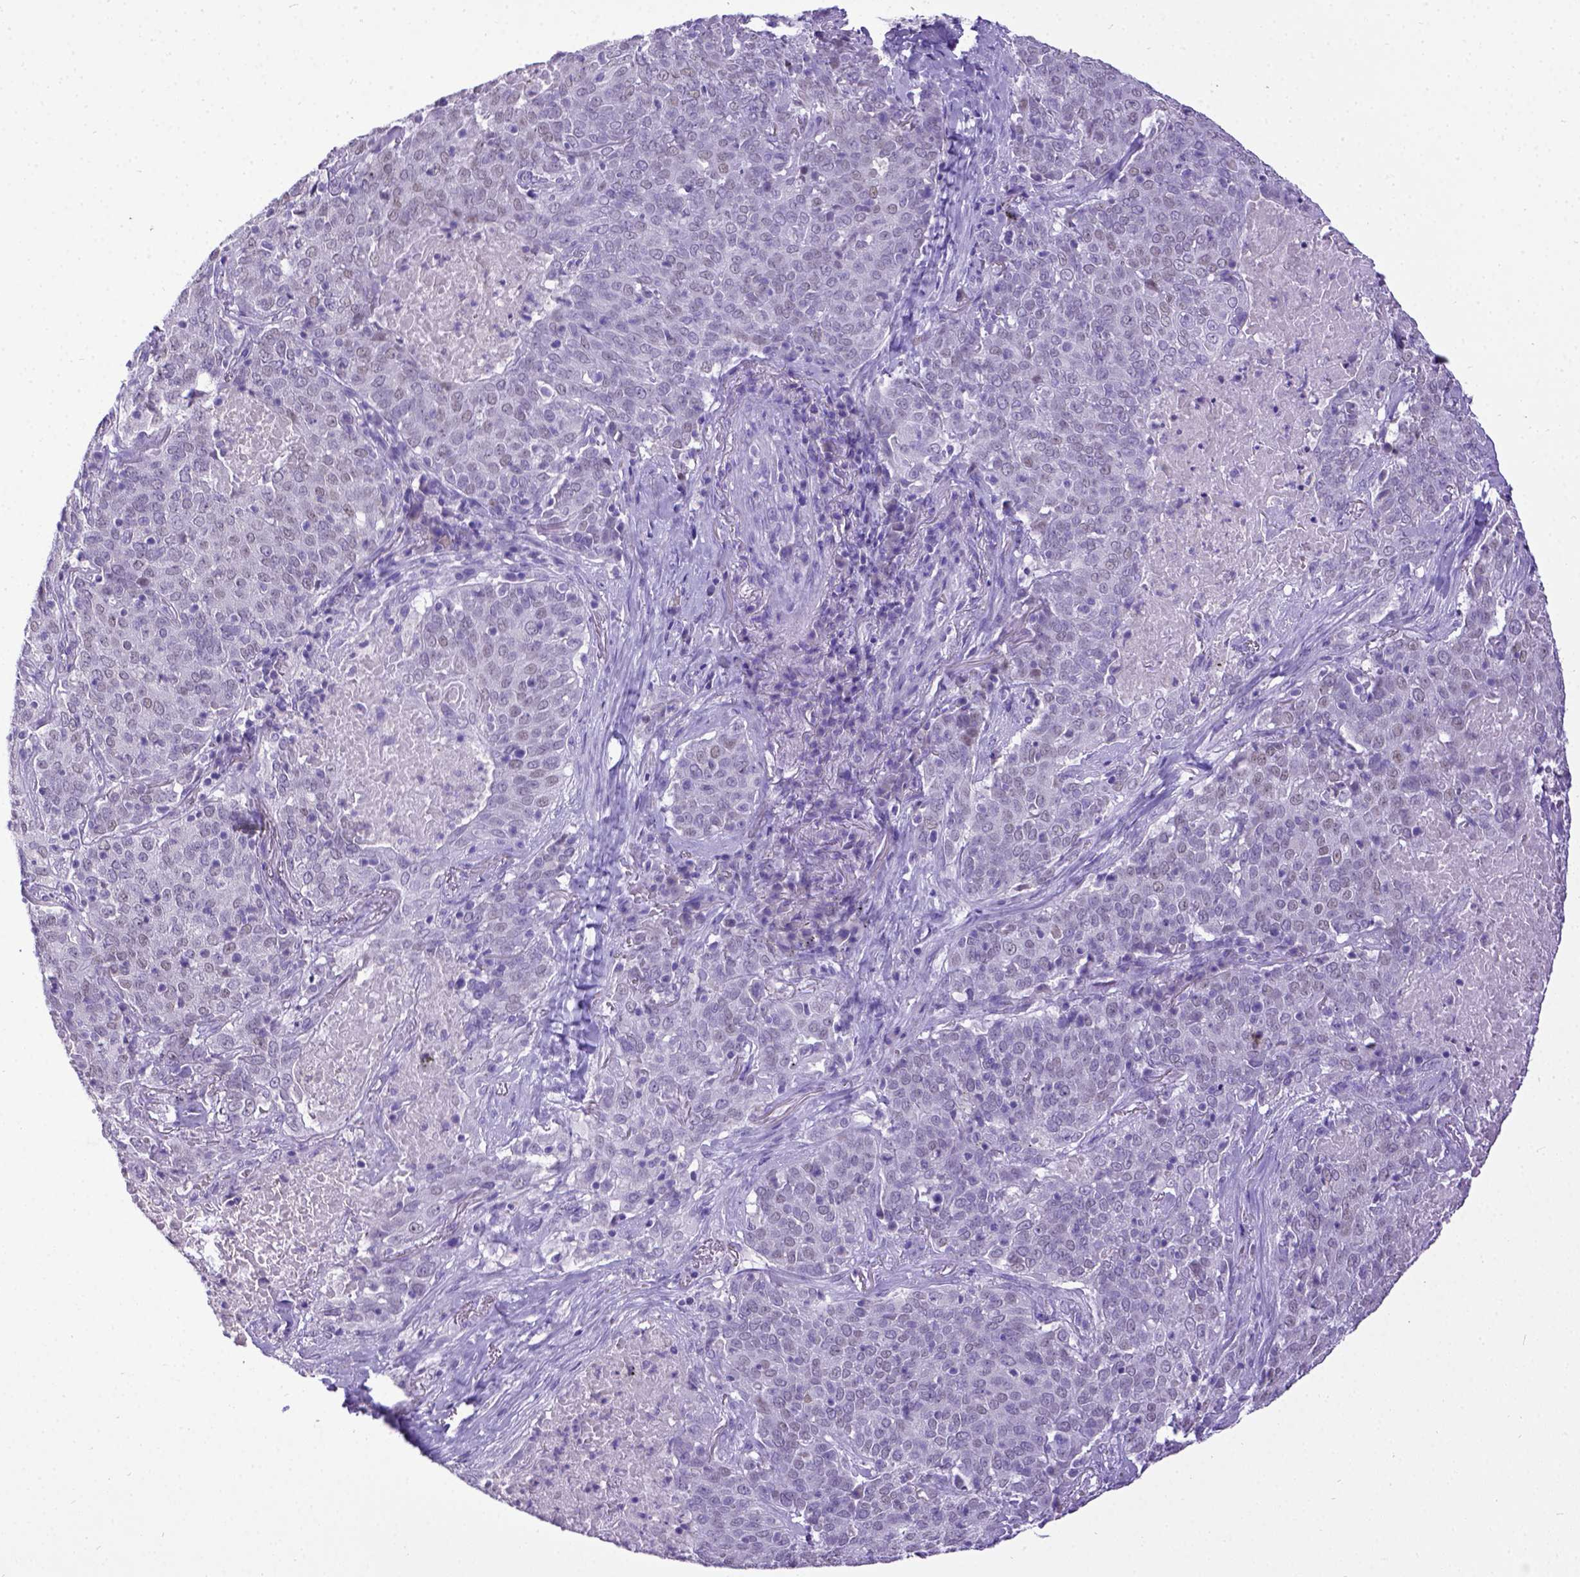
{"staining": {"intensity": "weak", "quantity": "<25%", "location": "nuclear"}, "tissue": "lung cancer", "cell_type": "Tumor cells", "image_type": "cancer", "snomed": [{"axis": "morphology", "description": "Squamous cell carcinoma, NOS"}, {"axis": "topography", "description": "Lung"}], "caption": "Tumor cells show no significant protein staining in lung squamous cell carcinoma. Brightfield microscopy of immunohistochemistry (IHC) stained with DAB (3,3'-diaminobenzidine) (brown) and hematoxylin (blue), captured at high magnification.", "gene": "ESR1", "patient": {"sex": "male", "age": 82}}